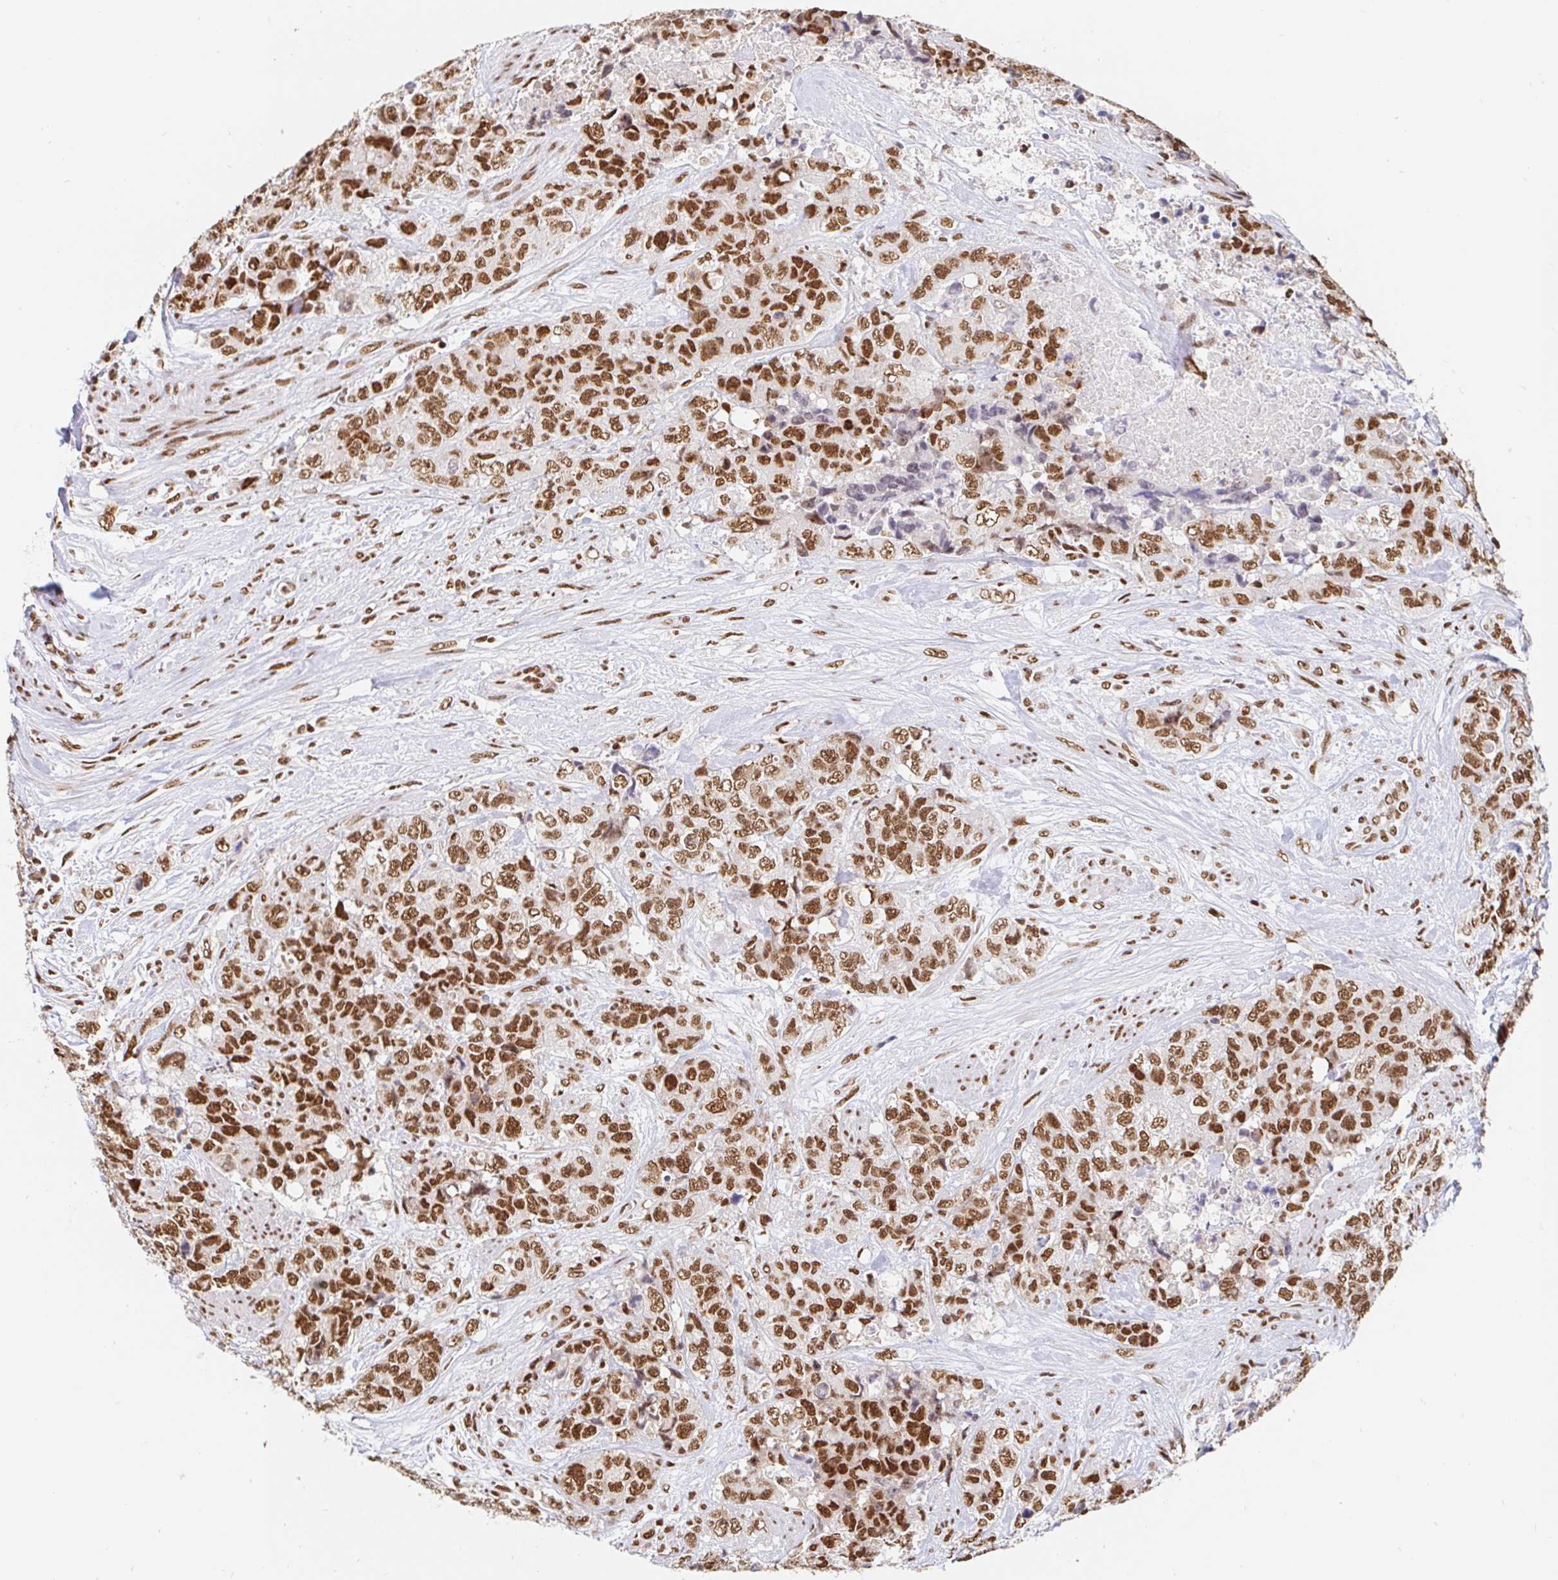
{"staining": {"intensity": "moderate", "quantity": ">75%", "location": "nuclear"}, "tissue": "urothelial cancer", "cell_type": "Tumor cells", "image_type": "cancer", "snomed": [{"axis": "morphology", "description": "Urothelial carcinoma, High grade"}, {"axis": "topography", "description": "Urinary bladder"}], "caption": "Moderate nuclear protein staining is seen in about >75% of tumor cells in high-grade urothelial carcinoma. Using DAB (brown) and hematoxylin (blue) stains, captured at high magnification using brightfield microscopy.", "gene": "RBMX", "patient": {"sex": "female", "age": 78}}